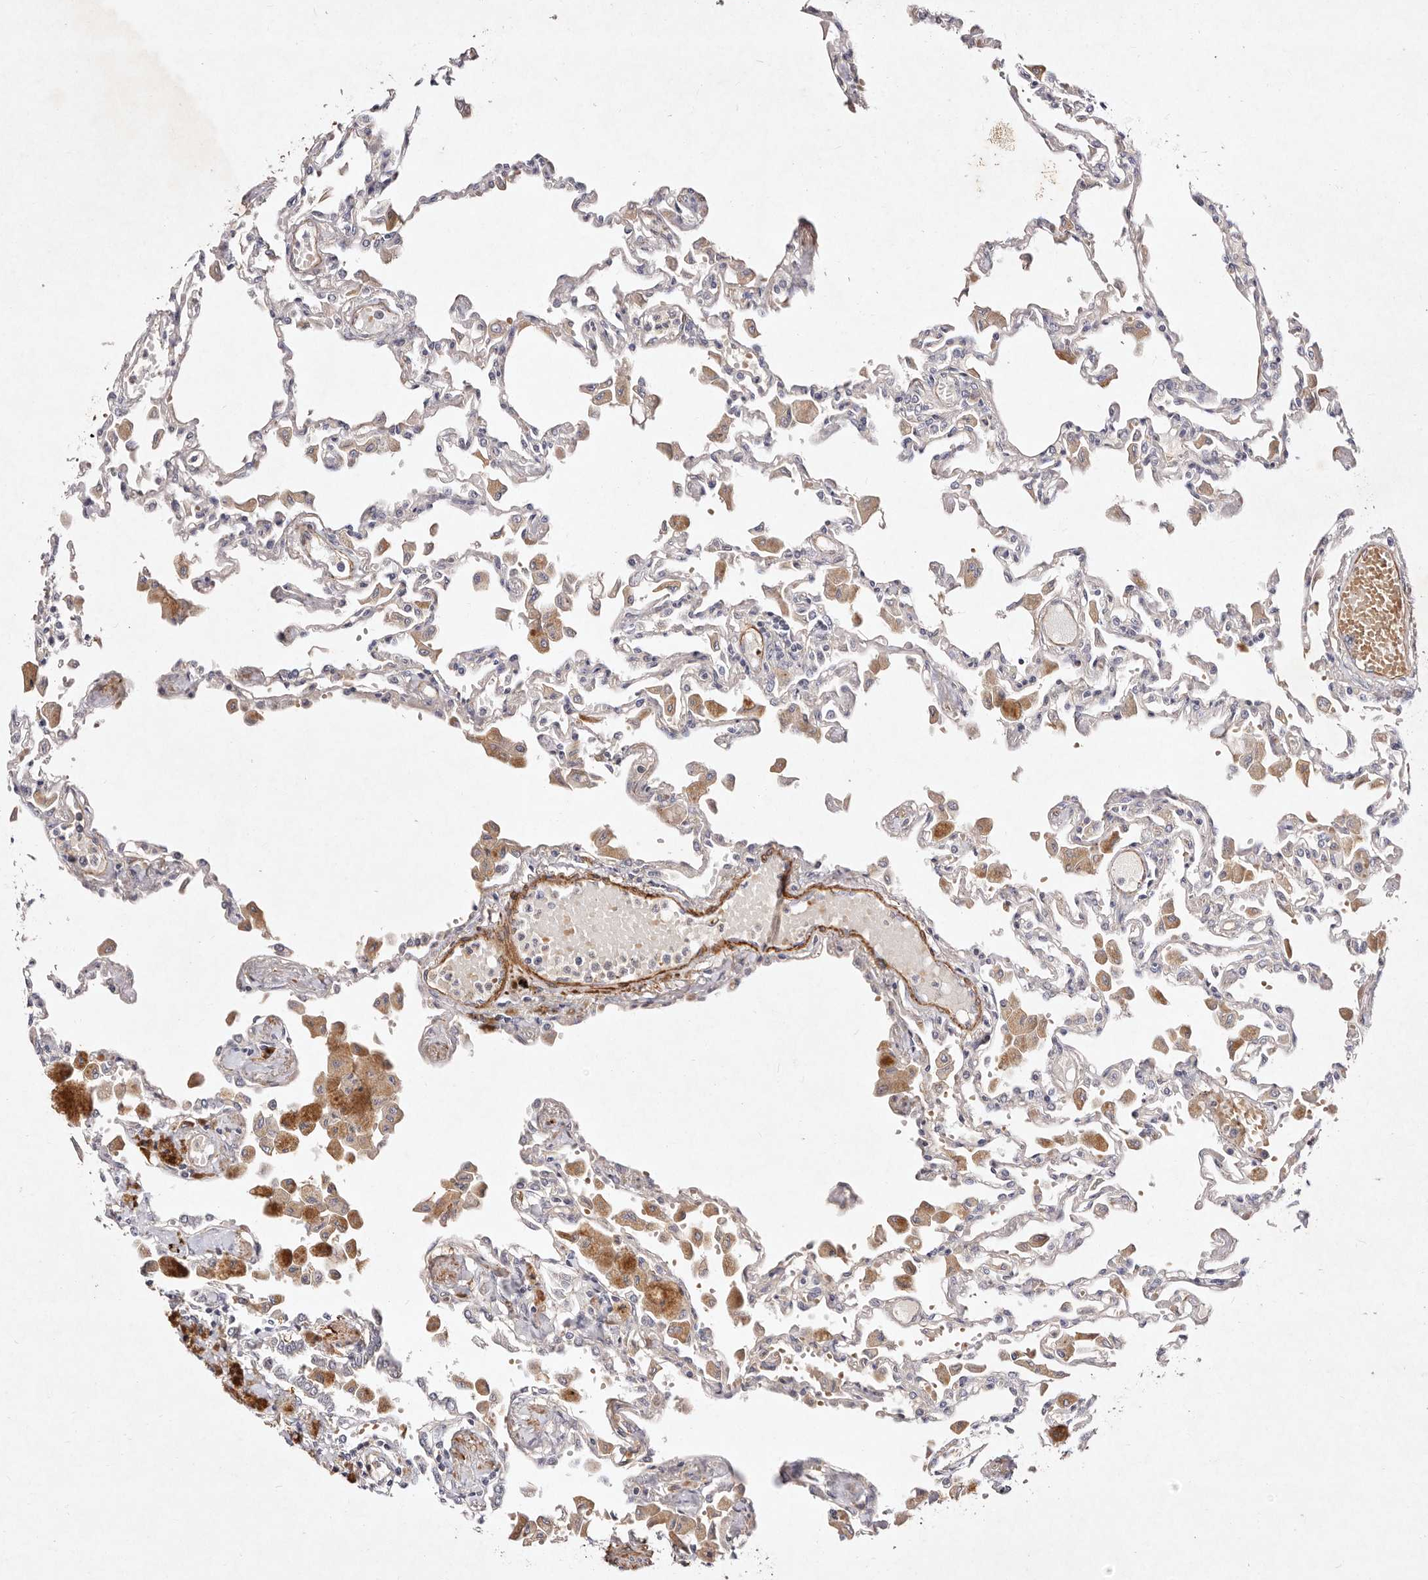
{"staining": {"intensity": "weak", "quantity": "<25%", "location": "cytoplasmic/membranous"}, "tissue": "lung", "cell_type": "Alveolar cells", "image_type": "normal", "snomed": [{"axis": "morphology", "description": "Normal tissue, NOS"}, {"axis": "topography", "description": "Bronchus"}, {"axis": "topography", "description": "Lung"}], "caption": "High magnification brightfield microscopy of normal lung stained with DAB (brown) and counterstained with hematoxylin (blue): alveolar cells show no significant positivity. (Brightfield microscopy of DAB (3,3'-diaminobenzidine) immunohistochemistry (IHC) at high magnification).", "gene": "MTMR11", "patient": {"sex": "female", "age": 49}}